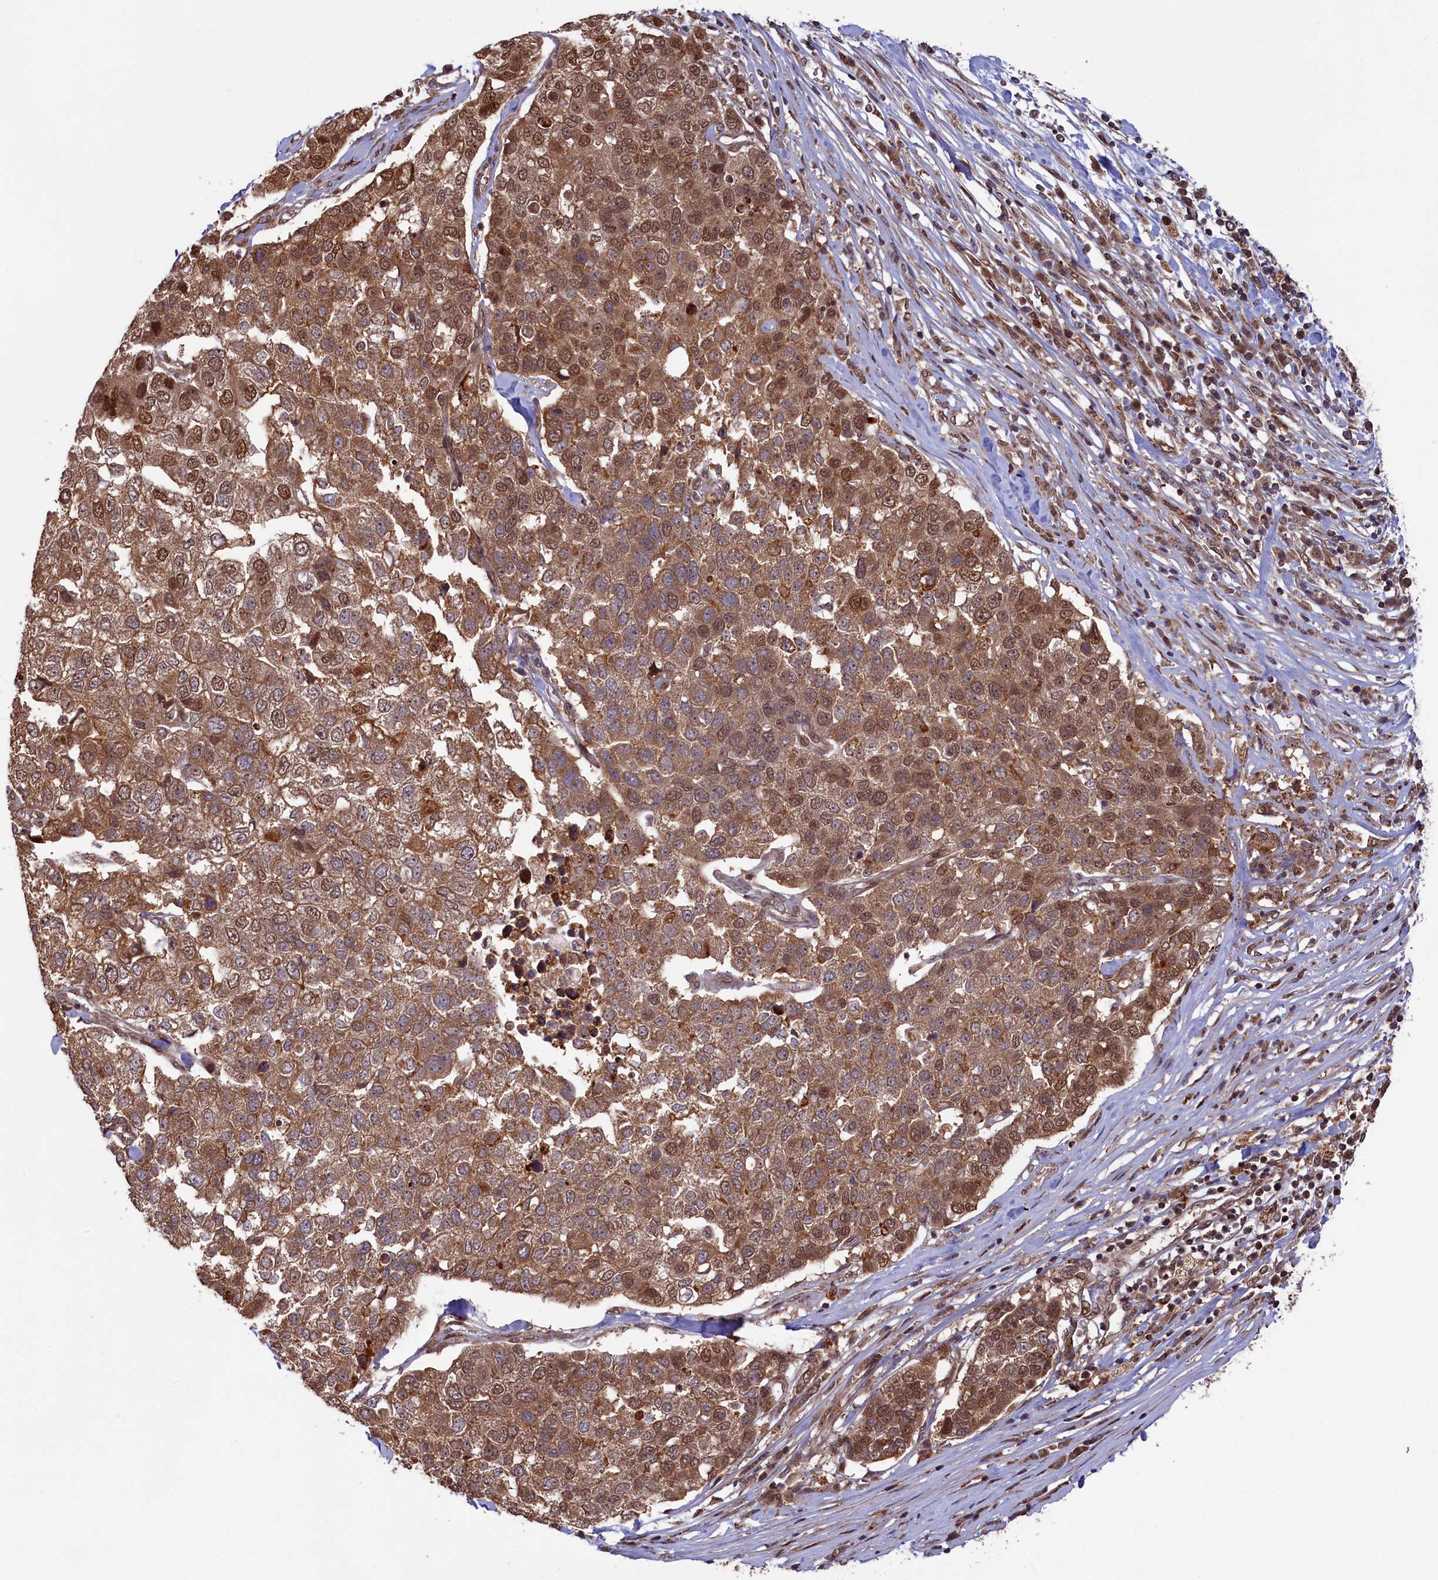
{"staining": {"intensity": "moderate", "quantity": ">75%", "location": "cytoplasmic/membranous,nuclear"}, "tissue": "pancreatic cancer", "cell_type": "Tumor cells", "image_type": "cancer", "snomed": [{"axis": "morphology", "description": "Adenocarcinoma, NOS"}, {"axis": "topography", "description": "Pancreas"}], "caption": "Pancreatic cancer (adenocarcinoma) stained with immunohistochemistry (IHC) shows moderate cytoplasmic/membranous and nuclear staining in approximately >75% of tumor cells.", "gene": "NAE1", "patient": {"sex": "female", "age": 61}}